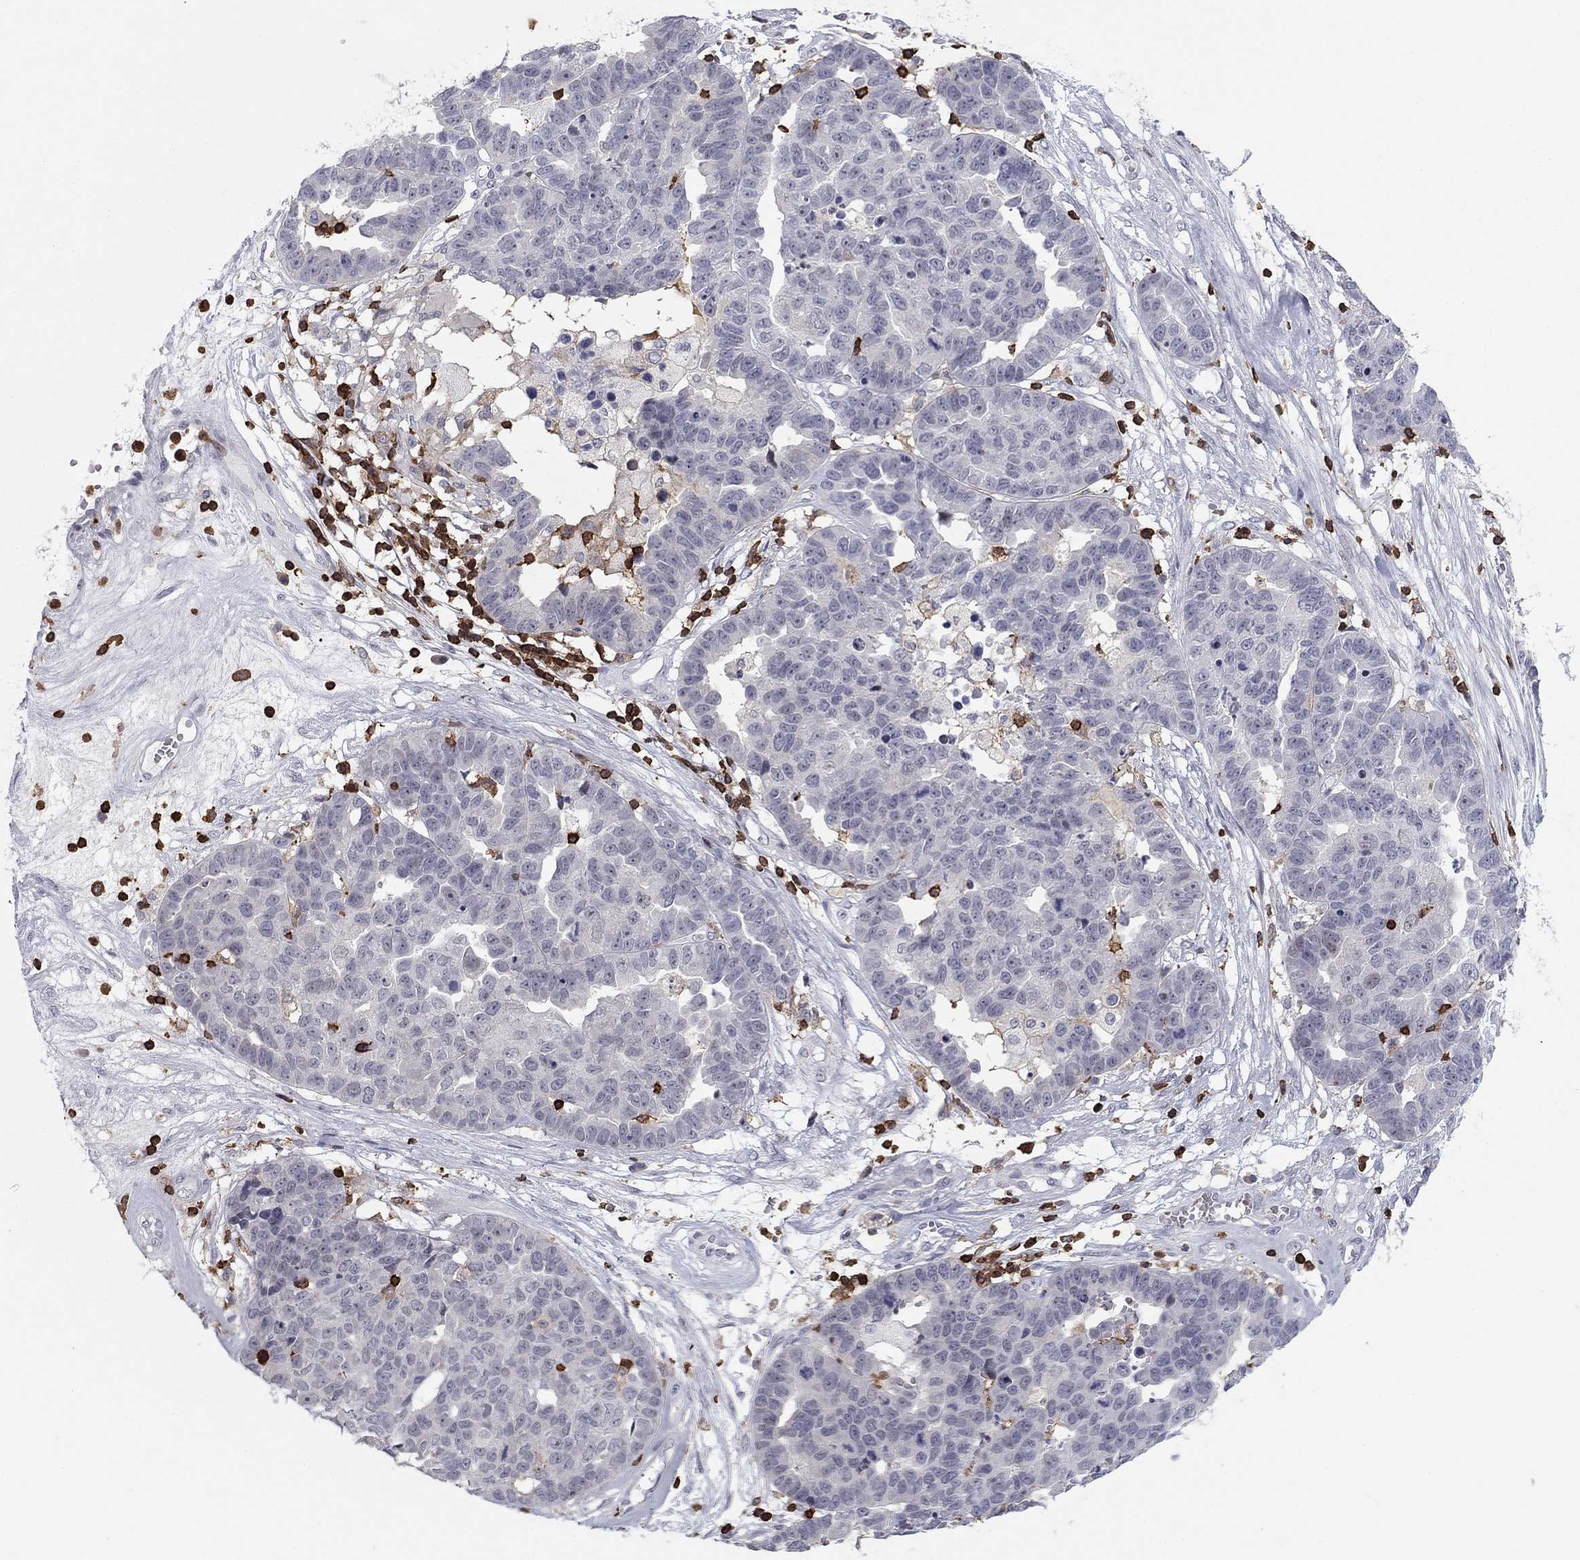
{"staining": {"intensity": "negative", "quantity": "none", "location": "none"}, "tissue": "ovarian cancer", "cell_type": "Tumor cells", "image_type": "cancer", "snomed": [{"axis": "morphology", "description": "Cystadenocarcinoma, serous, NOS"}, {"axis": "topography", "description": "Ovary"}], "caption": "An immunohistochemistry image of serous cystadenocarcinoma (ovarian) is shown. There is no staining in tumor cells of serous cystadenocarcinoma (ovarian). (Stains: DAB immunohistochemistry (IHC) with hematoxylin counter stain, Microscopy: brightfield microscopy at high magnification).", "gene": "ARHGAP27", "patient": {"sex": "female", "age": 87}}